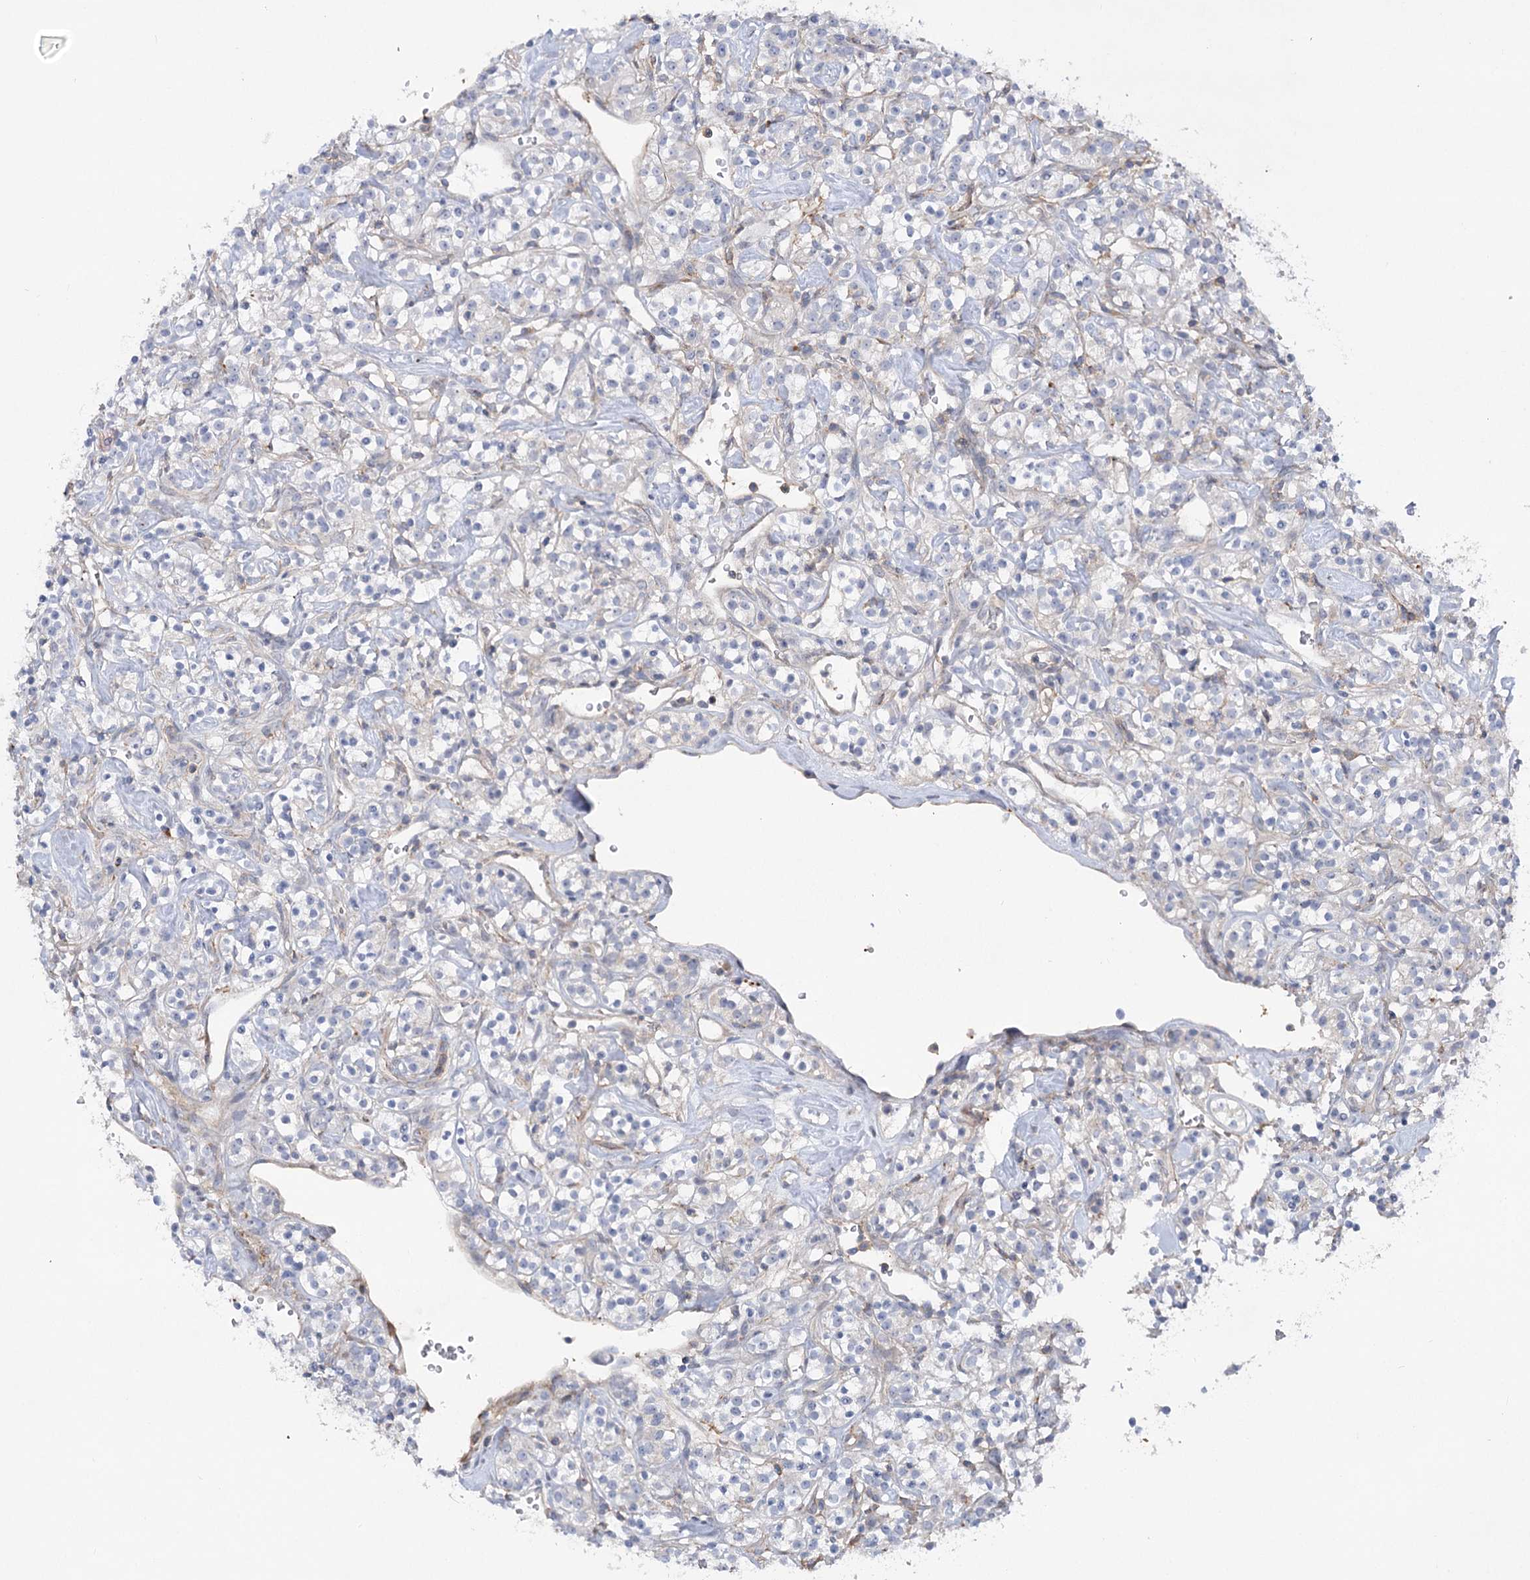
{"staining": {"intensity": "negative", "quantity": "none", "location": "none"}, "tissue": "renal cancer", "cell_type": "Tumor cells", "image_type": "cancer", "snomed": [{"axis": "morphology", "description": "Adenocarcinoma, NOS"}, {"axis": "topography", "description": "Kidney"}], "caption": "Immunohistochemistry (IHC) histopathology image of renal cancer (adenocarcinoma) stained for a protein (brown), which shows no positivity in tumor cells. (DAB (3,3'-diaminobenzidine) immunohistochemistry (IHC) with hematoxylin counter stain).", "gene": "LARP1B", "patient": {"sex": "male", "age": 77}}